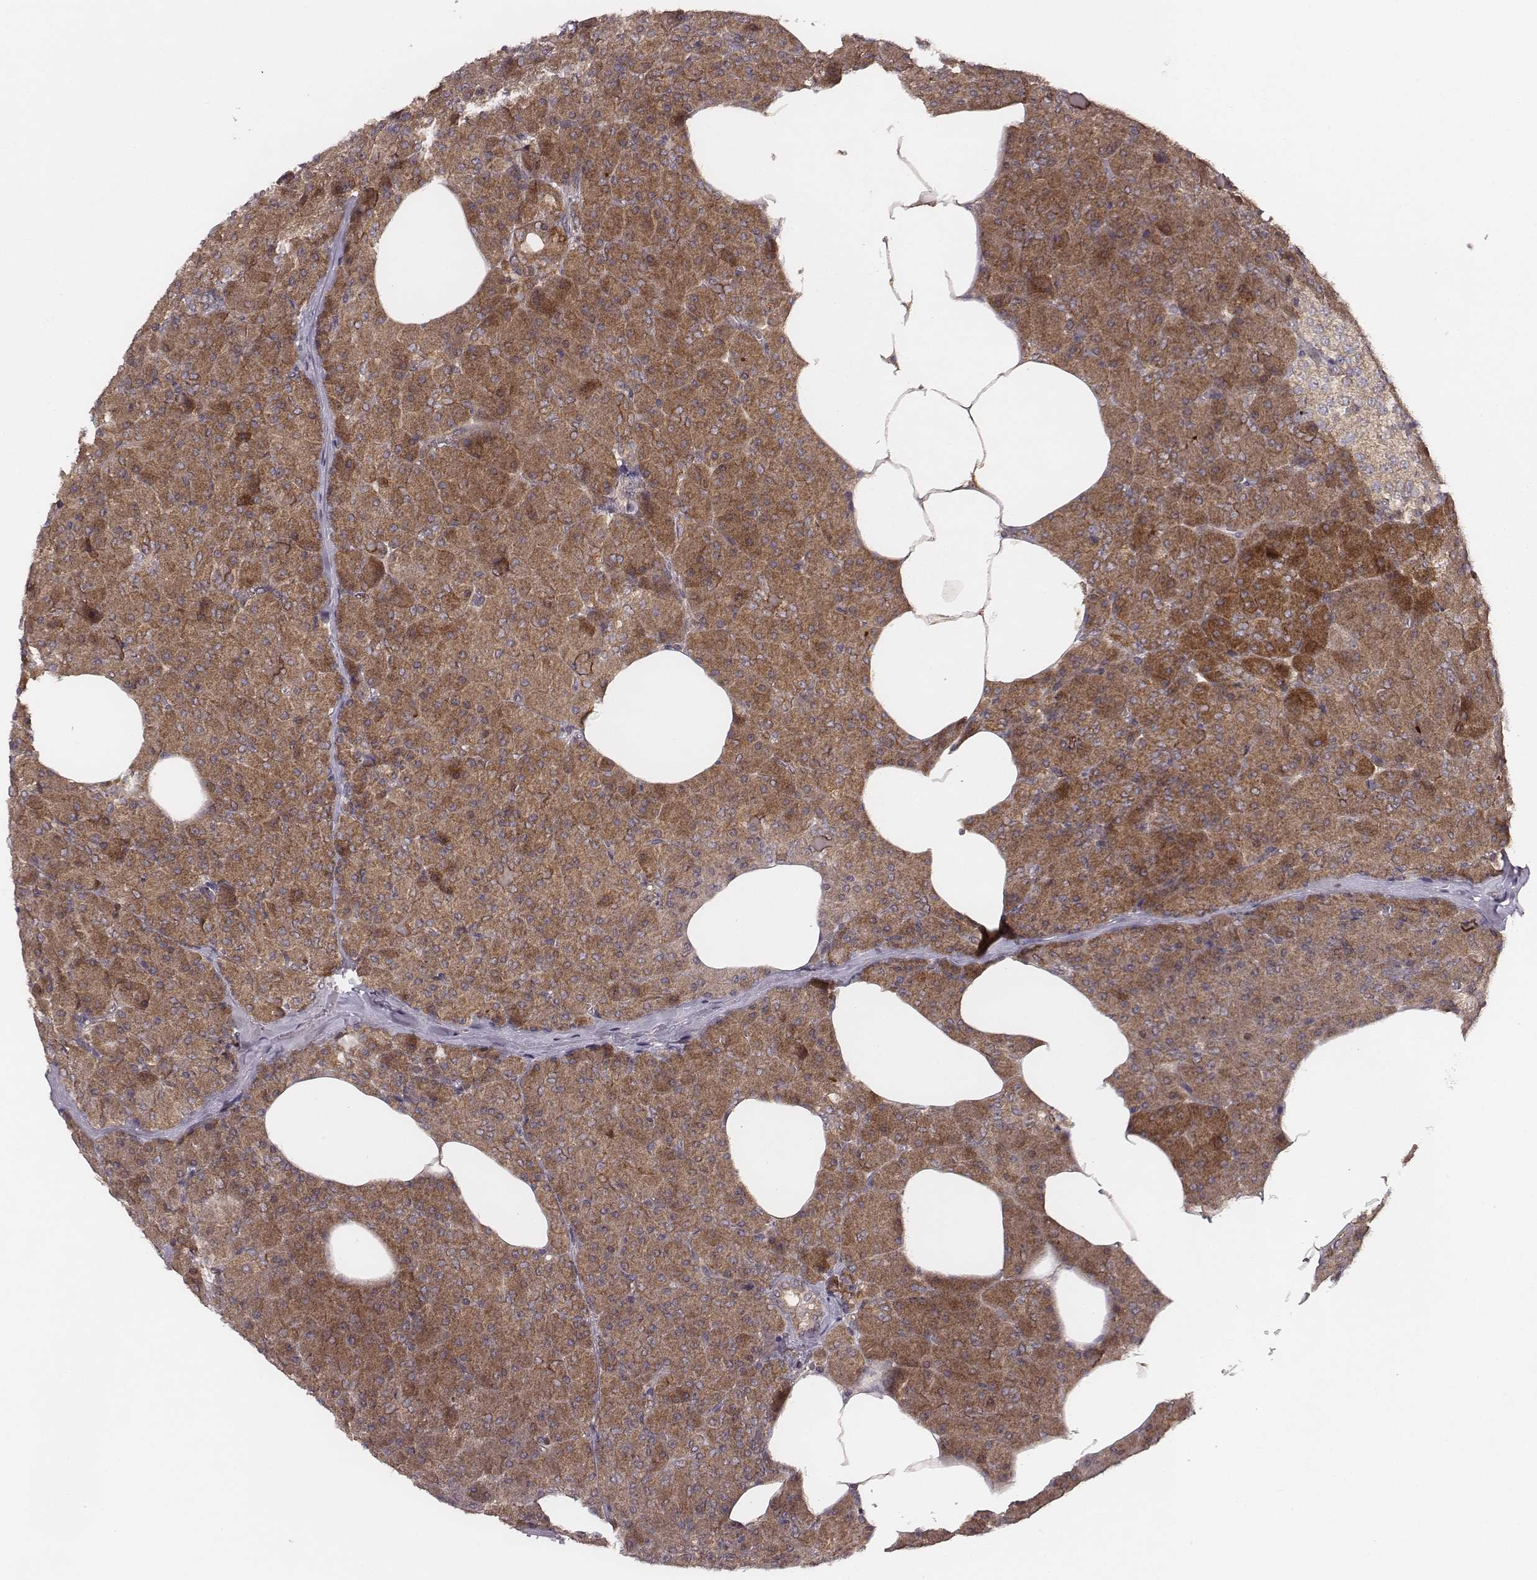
{"staining": {"intensity": "moderate", "quantity": ">75%", "location": "cytoplasmic/membranous"}, "tissue": "pancreas", "cell_type": "Exocrine glandular cells", "image_type": "normal", "snomed": [{"axis": "morphology", "description": "Normal tissue, NOS"}, {"axis": "topography", "description": "Pancreas"}], "caption": "Immunohistochemical staining of unremarkable human pancreas shows moderate cytoplasmic/membranous protein staining in approximately >75% of exocrine glandular cells.", "gene": "VPS26A", "patient": {"sex": "female", "age": 45}}